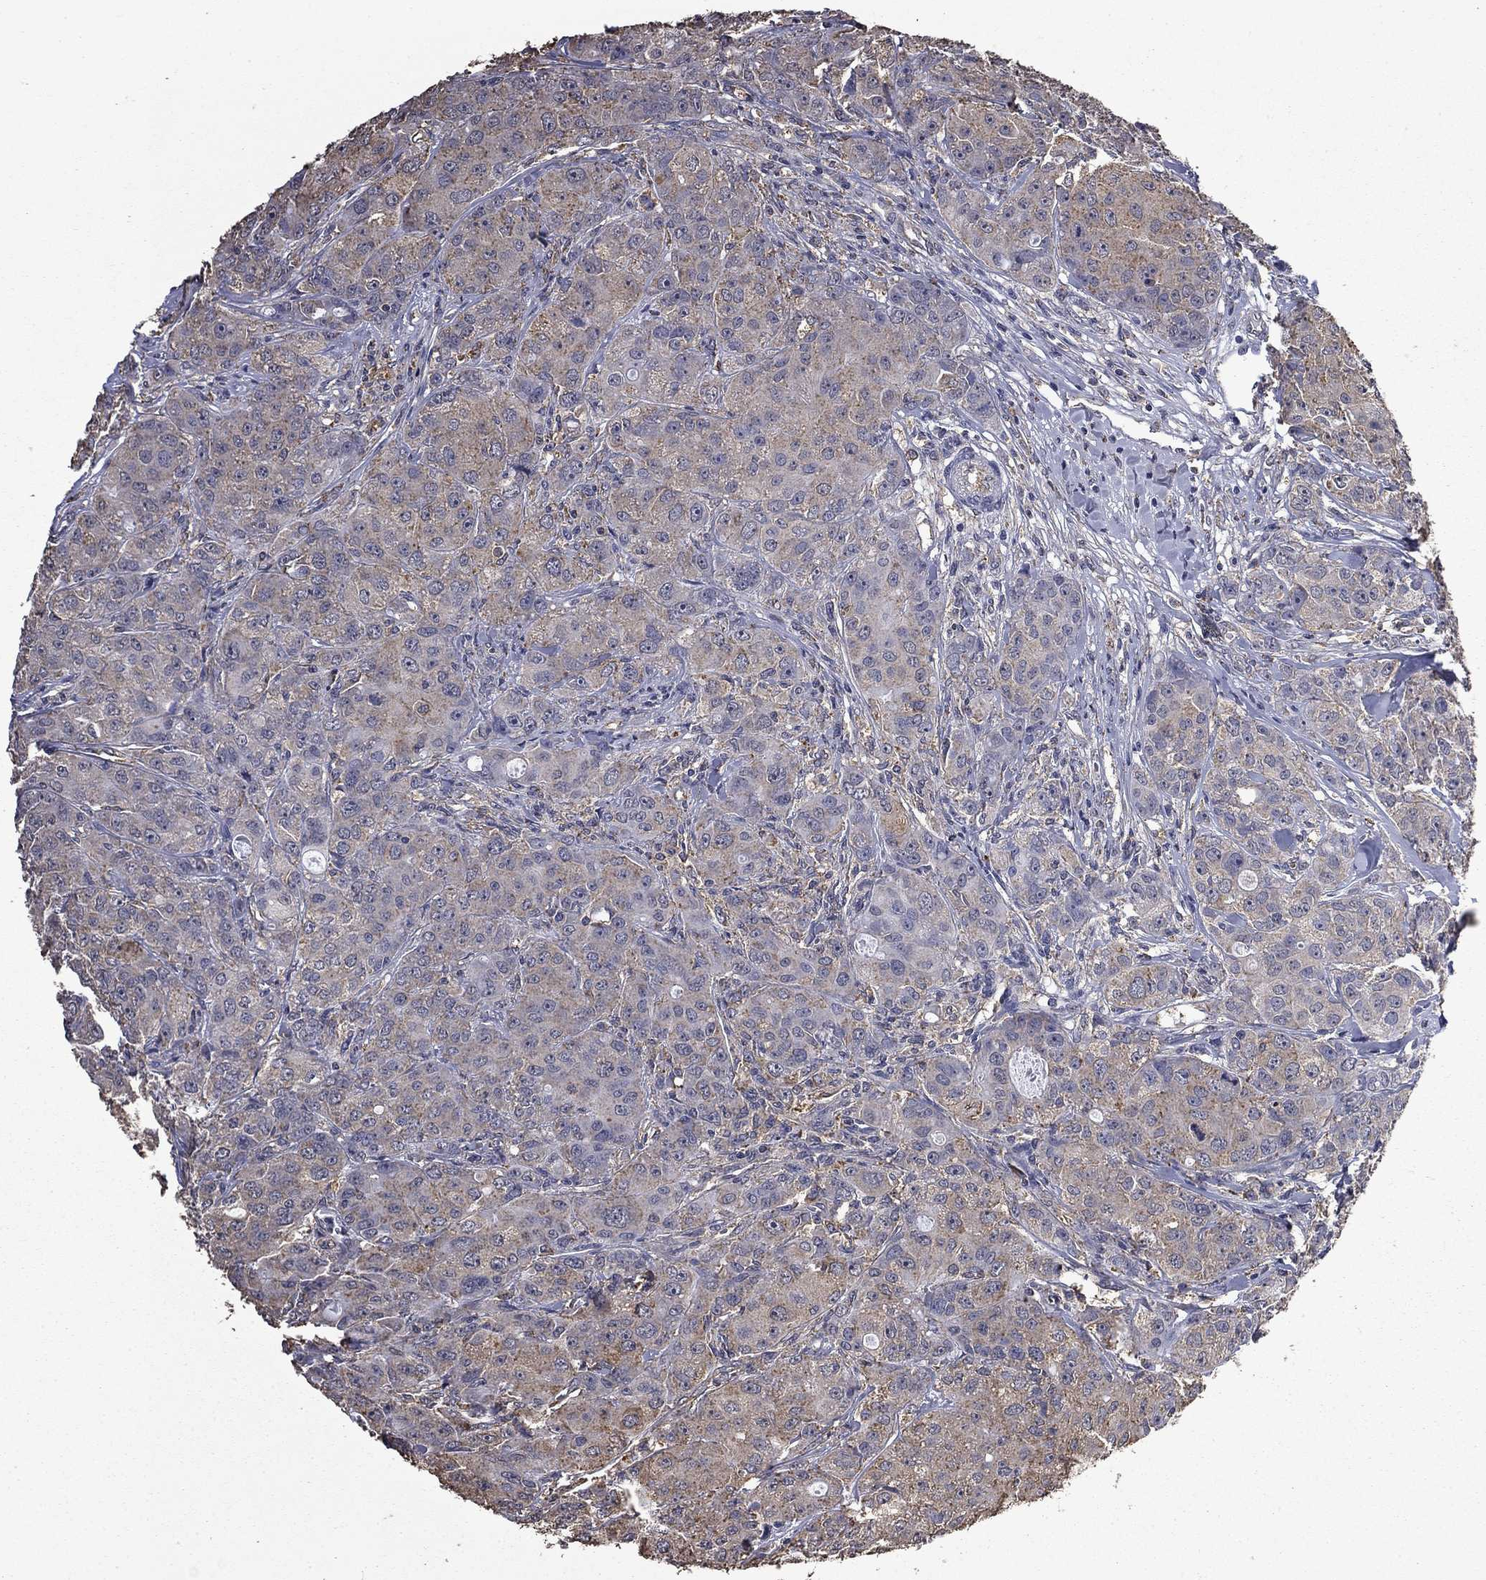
{"staining": {"intensity": "negative", "quantity": "none", "location": "none"}, "tissue": "breast cancer", "cell_type": "Tumor cells", "image_type": "cancer", "snomed": [{"axis": "morphology", "description": "Duct carcinoma"}, {"axis": "topography", "description": "Breast"}], "caption": "A high-resolution photomicrograph shows IHC staining of breast cancer, which shows no significant staining in tumor cells.", "gene": "MFAP3L", "patient": {"sex": "female", "age": 43}}